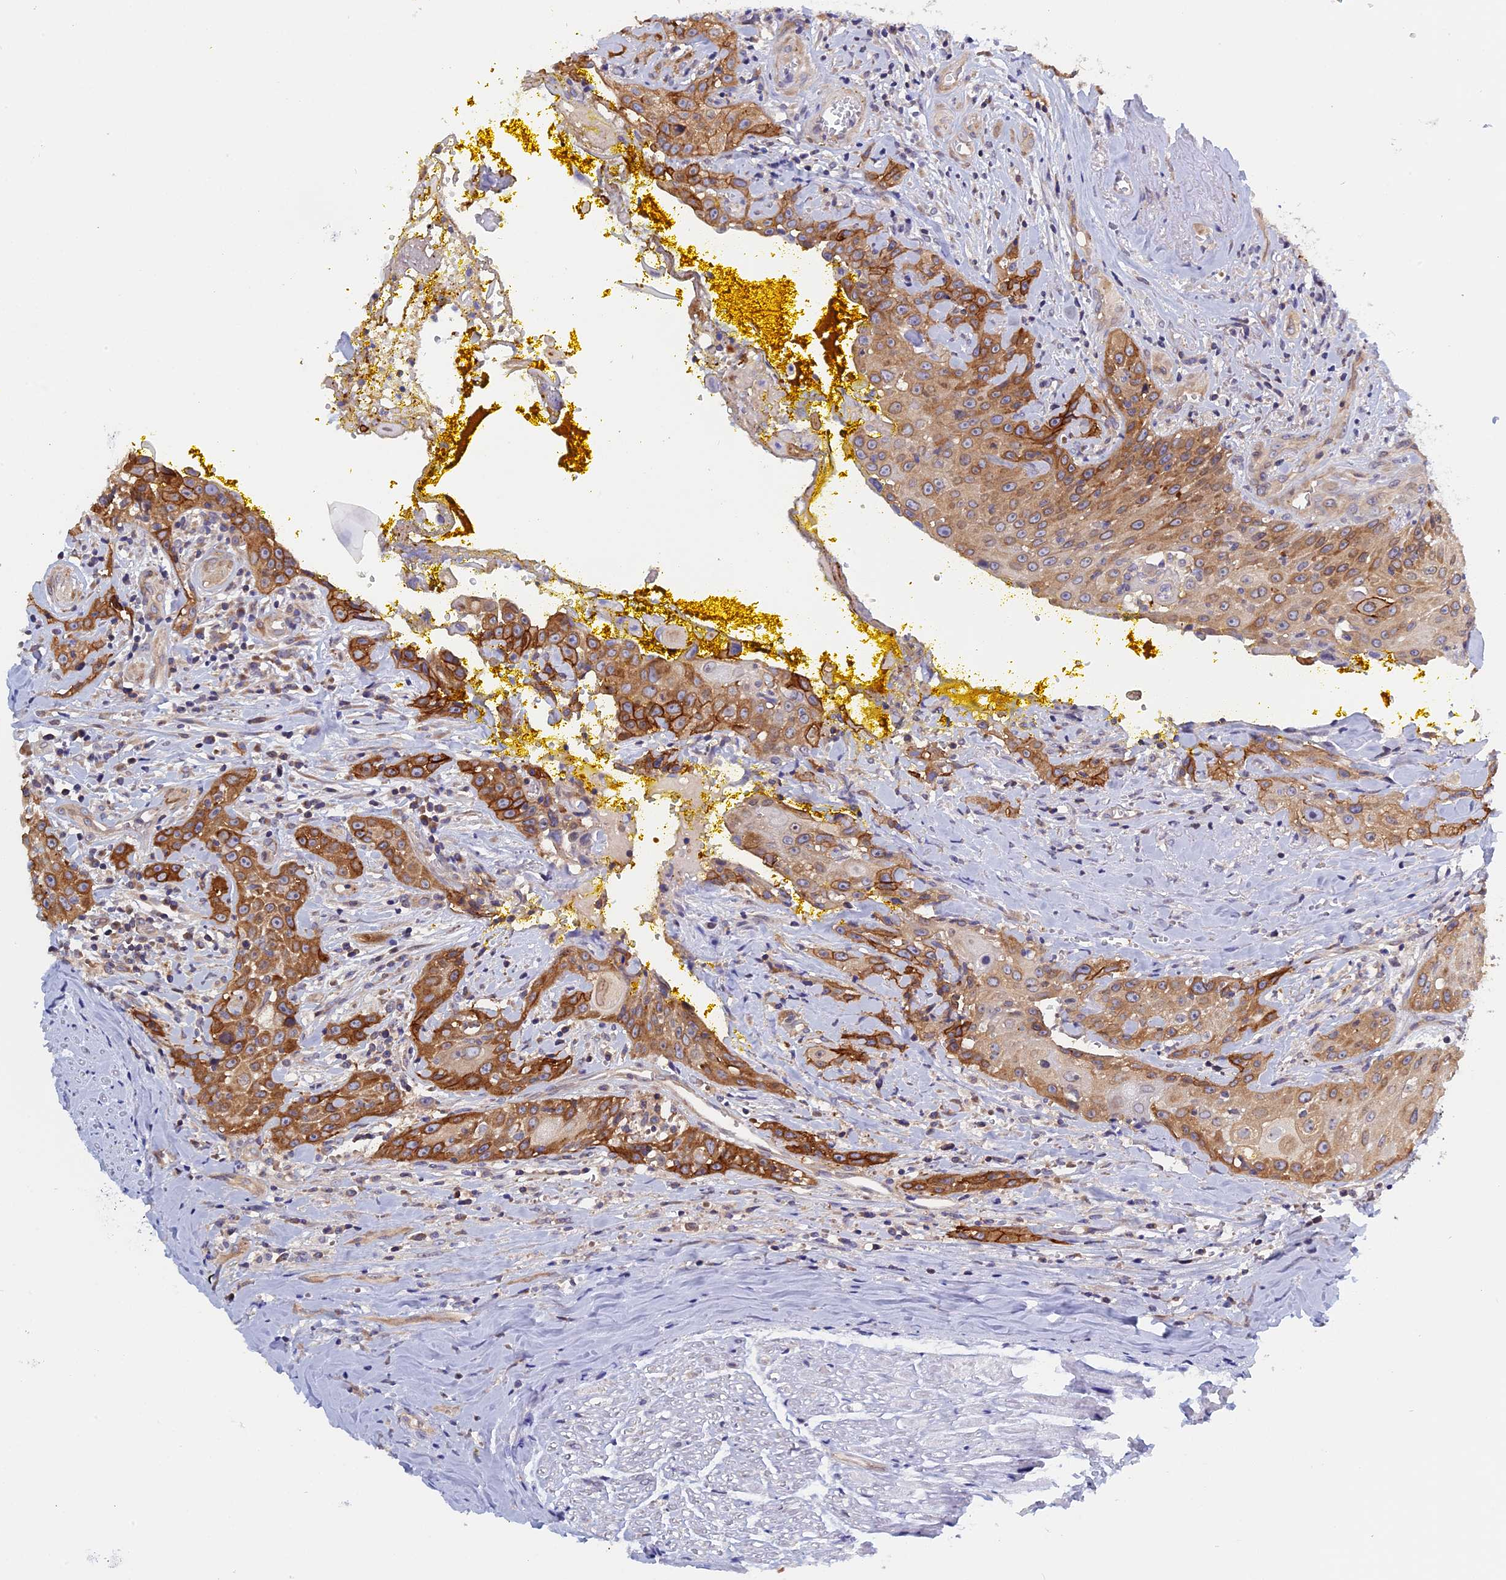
{"staining": {"intensity": "strong", "quantity": ">75%", "location": "cytoplasmic/membranous"}, "tissue": "head and neck cancer", "cell_type": "Tumor cells", "image_type": "cancer", "snomed": [{"axis": "morphology", "description": "Squamous cell carcinoma, NOS"}, {"axis": "topography", "description": "Oral tissue"}, {"axis": "topography", "description": "Head-Neck"}], "caption": "An immunohistochemistry micrograph of neoplastic tissue is shown. Protein staining in brown labels strong cytoplasmic/membranous positivity in squamous cell carcinoma (head and neck) within tumor cells. (DAB = brown stain, brightfield microscopy at high magnification).", "gene": "NAA10", "patient": {"sex": "female", "age": 82}}